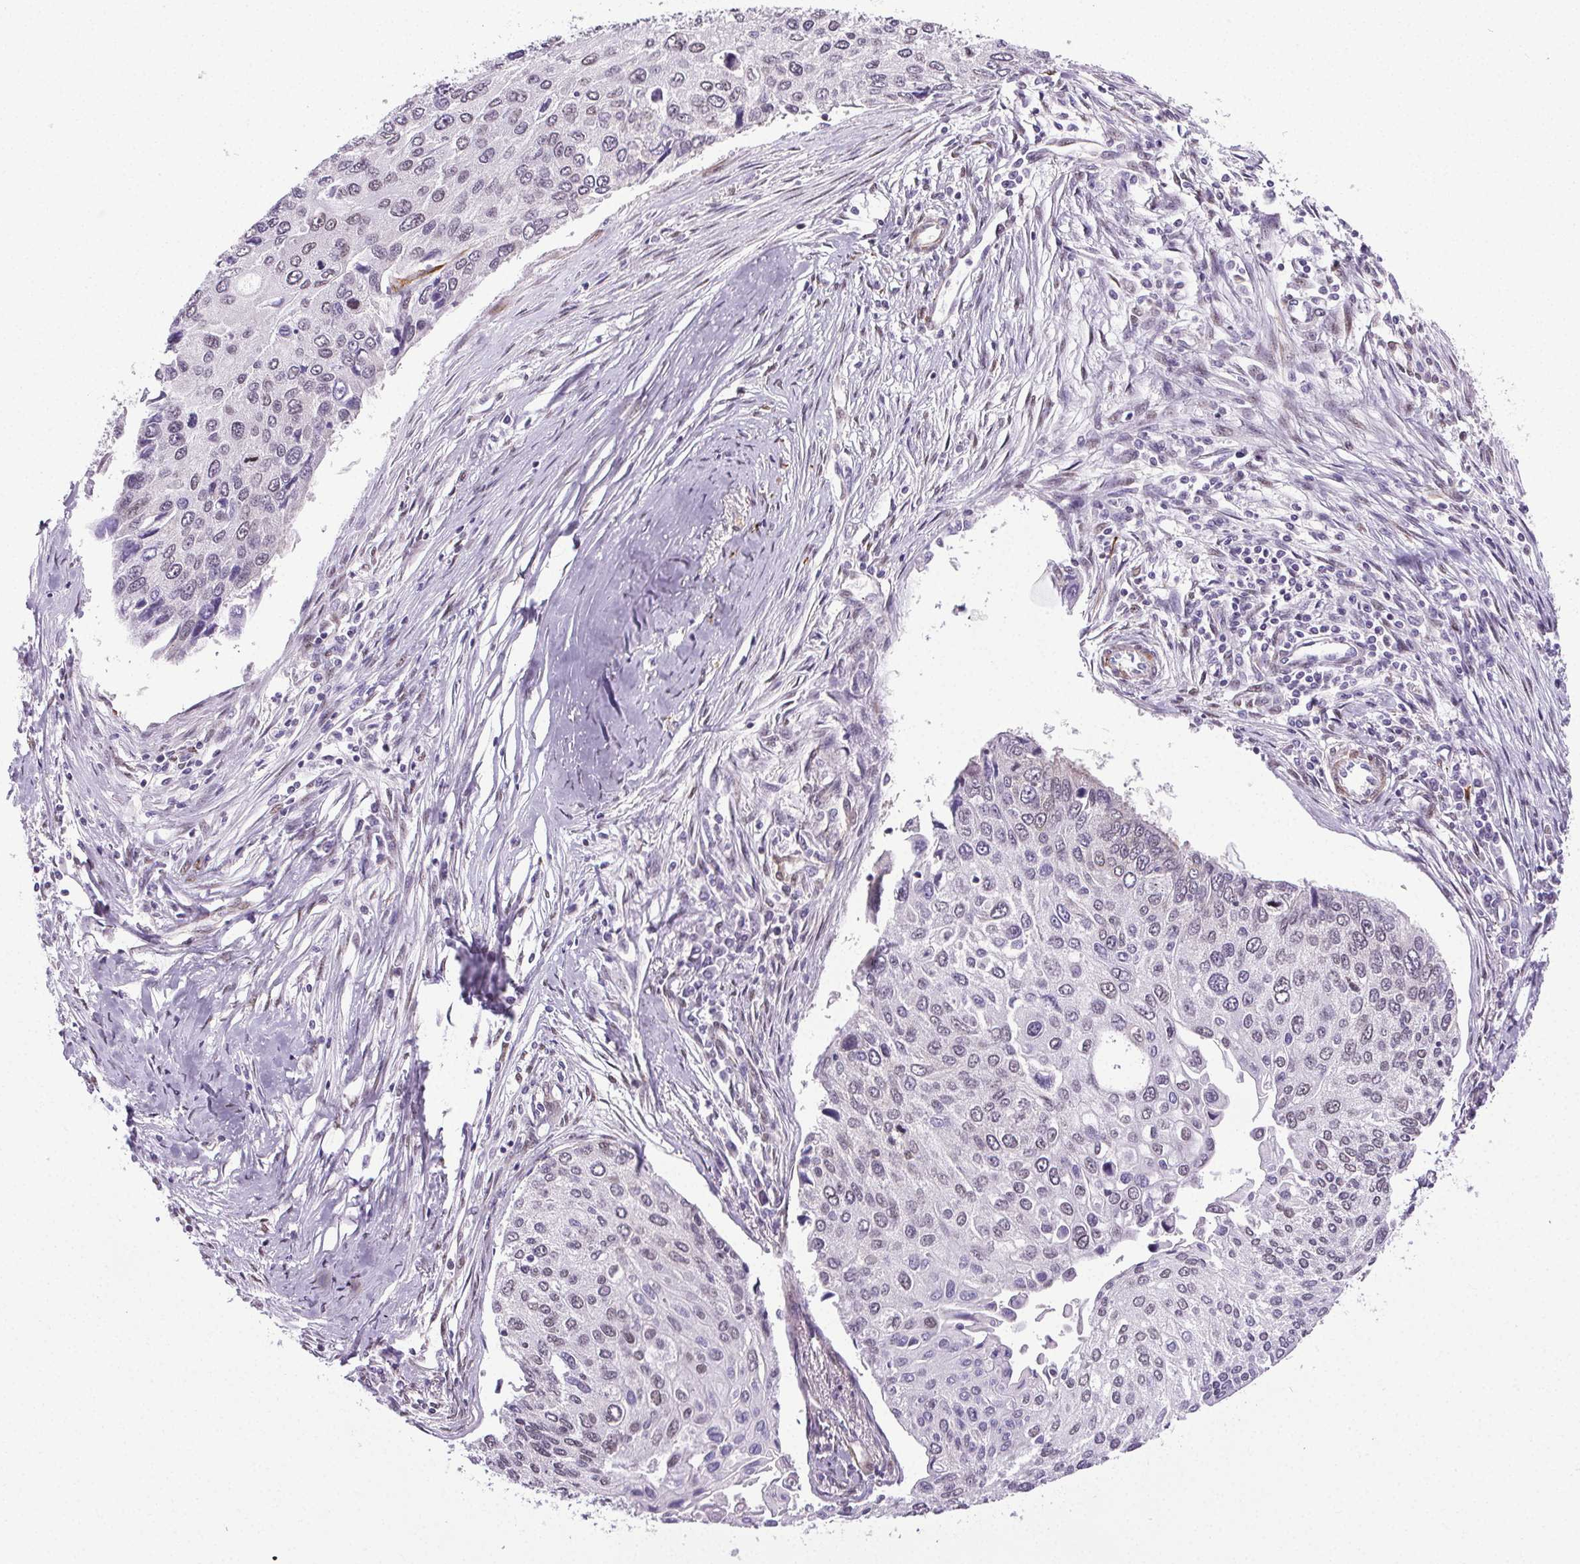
{"staining": {"intensity": "negative", "quantity": "none", "location": "none"}, "tissue": "lung cancer", "cell_type": "Tumor cells", "image_type": "cancer", "snomed": [{"axis": "morphology", "description": "Squamous cell carcinoma, NOS"}, {"axis": "morphology", "description": "Squamous cell carcinoma, metastatic, NOS"}, {"axis": "topography", "description": "Lung"}], "caption": "This is a photomicrograph of immunohistochemistry staining of lung cancer (squamous cell carcinoma), which shows no staining in tumor cells.", "gene": "GP6", "patient": {"sex": "male", "age": 63}}